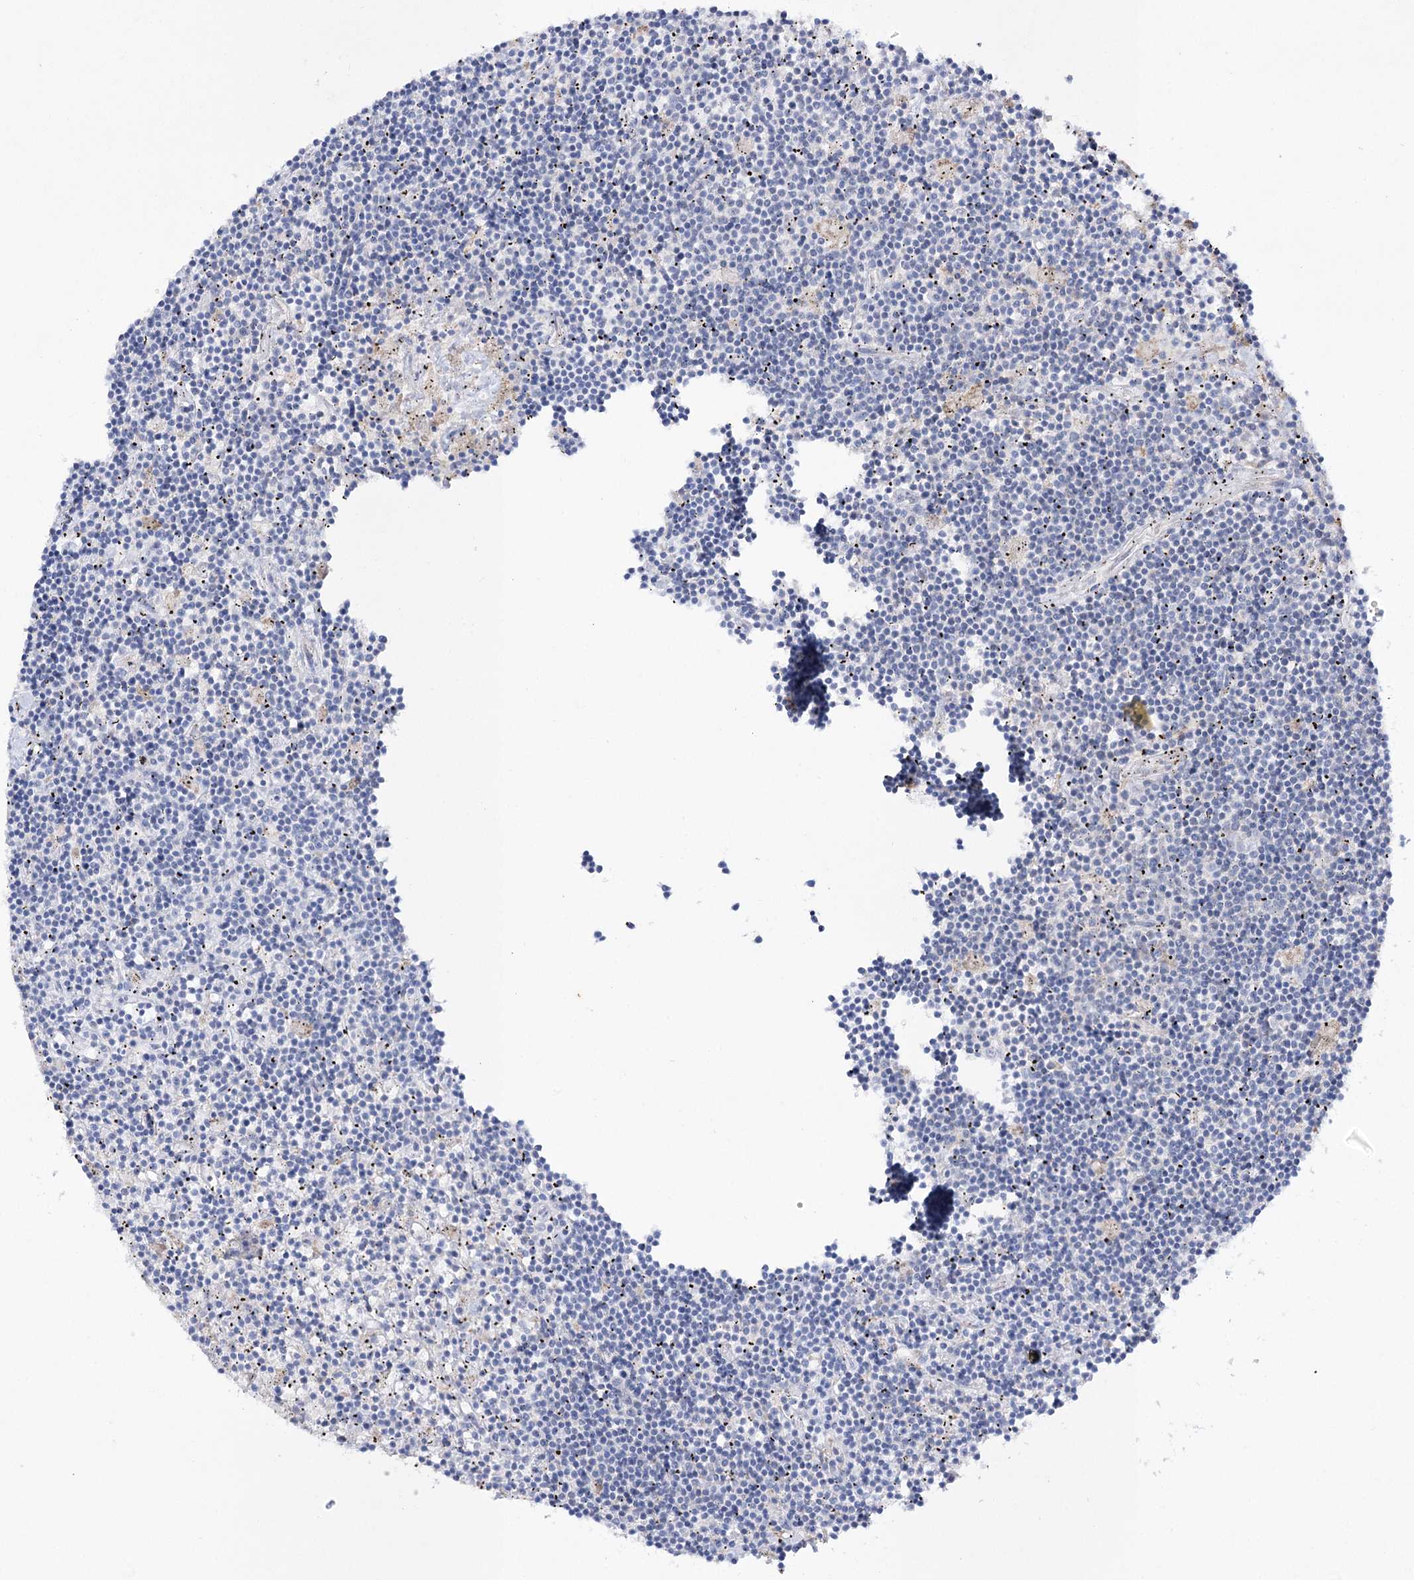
{"staining": {"intensity": "negative", "quantity": "none", "location": "none"}, "tissue": "lymphoma", "cell_type": "Tumor cells", "image_type": "cancer", "snomed": [{"axis": "morphology", "description": "Malignant lymphoma, non-Hodgkin's type, Low grade"}, {"axis": "topography", "description": "Spleen"}], "caption": "This is a histopathology image of immunohistochemistry staining of low-grade malignant lymphoma, non-Hodgkin's type, which shows no staining in tumor cells.", "gene": "NAGLU", "patient": {"sex": "male", "age": 76}}